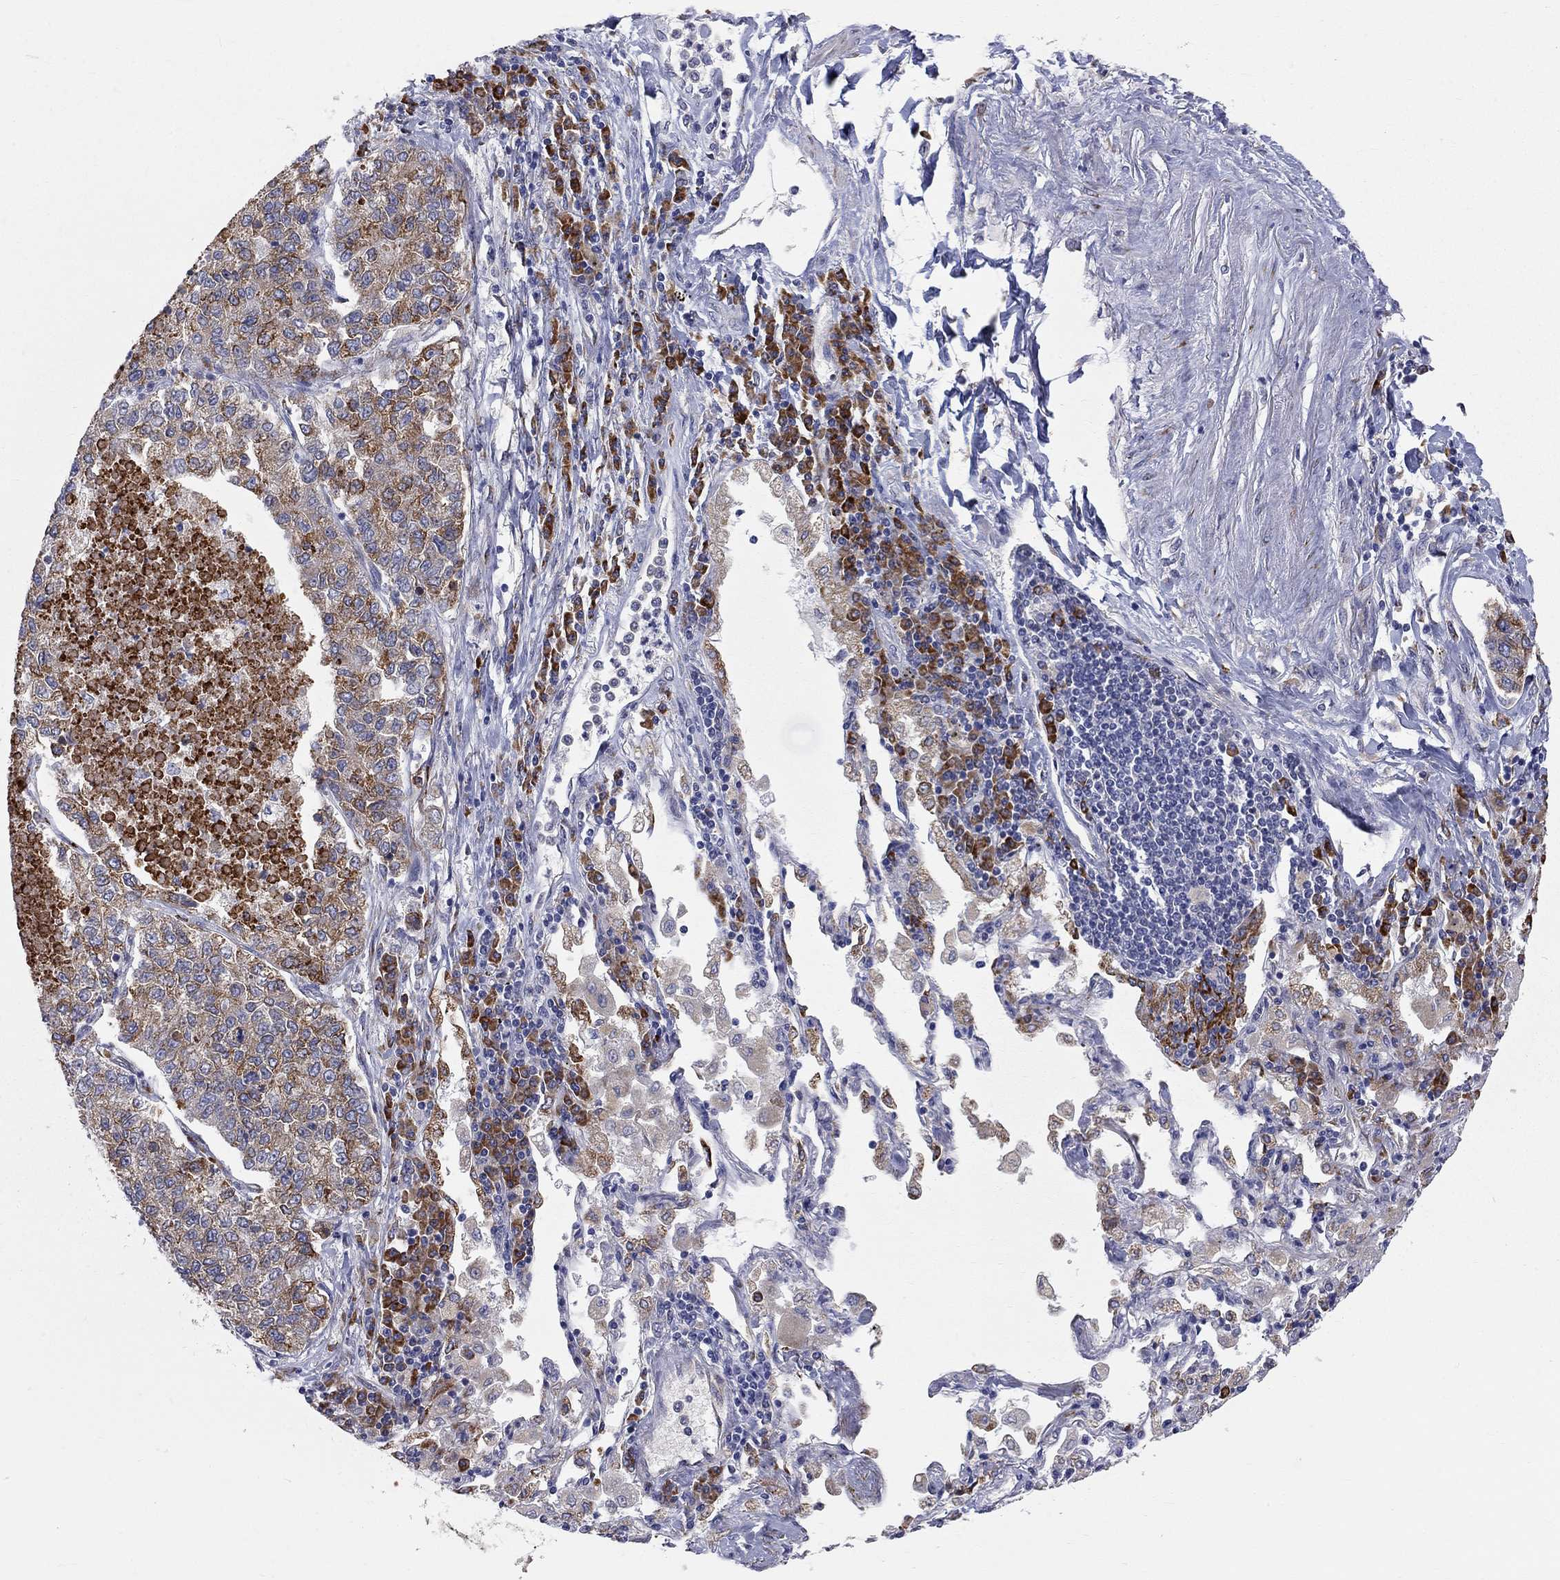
{"staining": {"intensity": "moderate", "quantity": "<25%", "location": "cytoplasmic/membranous"}, "tissue": "lung cancer", "cell_type": "Tumor cells", "image_type": "cancer", "snomed": [{"axis": "morphology", "description": "Adenocarcinoma, NOS"}, {"axis": "topography", "description": "Lung"}], "caption": "Immunohistochemical staining of lung cancer (adenocarcinoma) demonstrates moderate cytoplasmic/membranous protein expression in approximately <25% of tumor cells. (DAB (3,3'-diaminobenzidine) = brown stain, brightfield microscopy at high magnification).", "gene": "CASTOR1", "patient": {"sex": "male", "age": 49}}